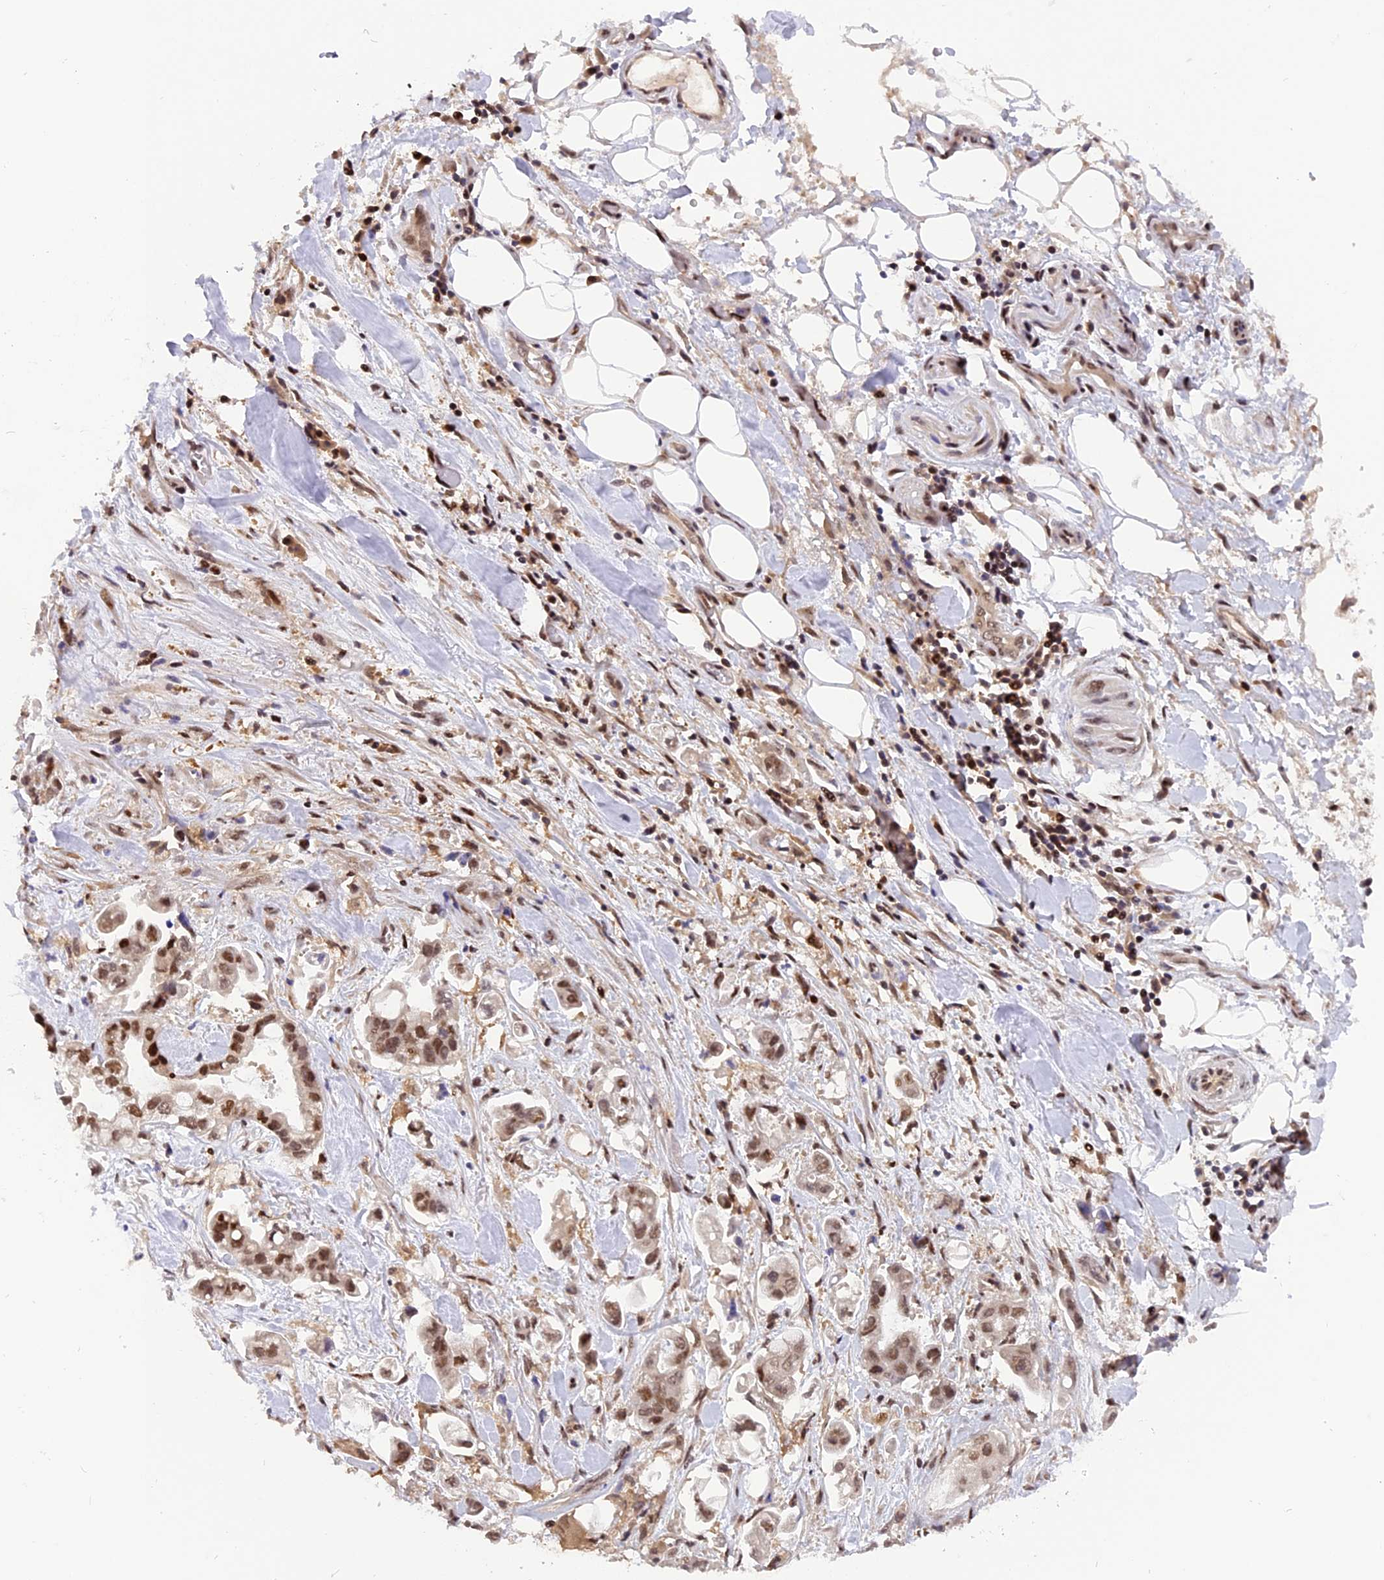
{"staining": {"intensity": "moderate", "quantity": ">75%", "location": "nuclear"}, "tissue": "stomach cancer", "cell_type": "Tumor cells", "image_type": "cancer", "snomed": [{"axis": "morphology", "description": "Adenocarcinoma, NOS"}, {"axis": "topography", "description": "Stomach"}], "caption": "Immunohistochemical staining of adenocarcinoma (stomach) reveals medium levels of moderate nuclear protein staining in about >75% of tumor cells.", "gene": "RABGGTA", "patient": {"sex": "male", "age": 62}}